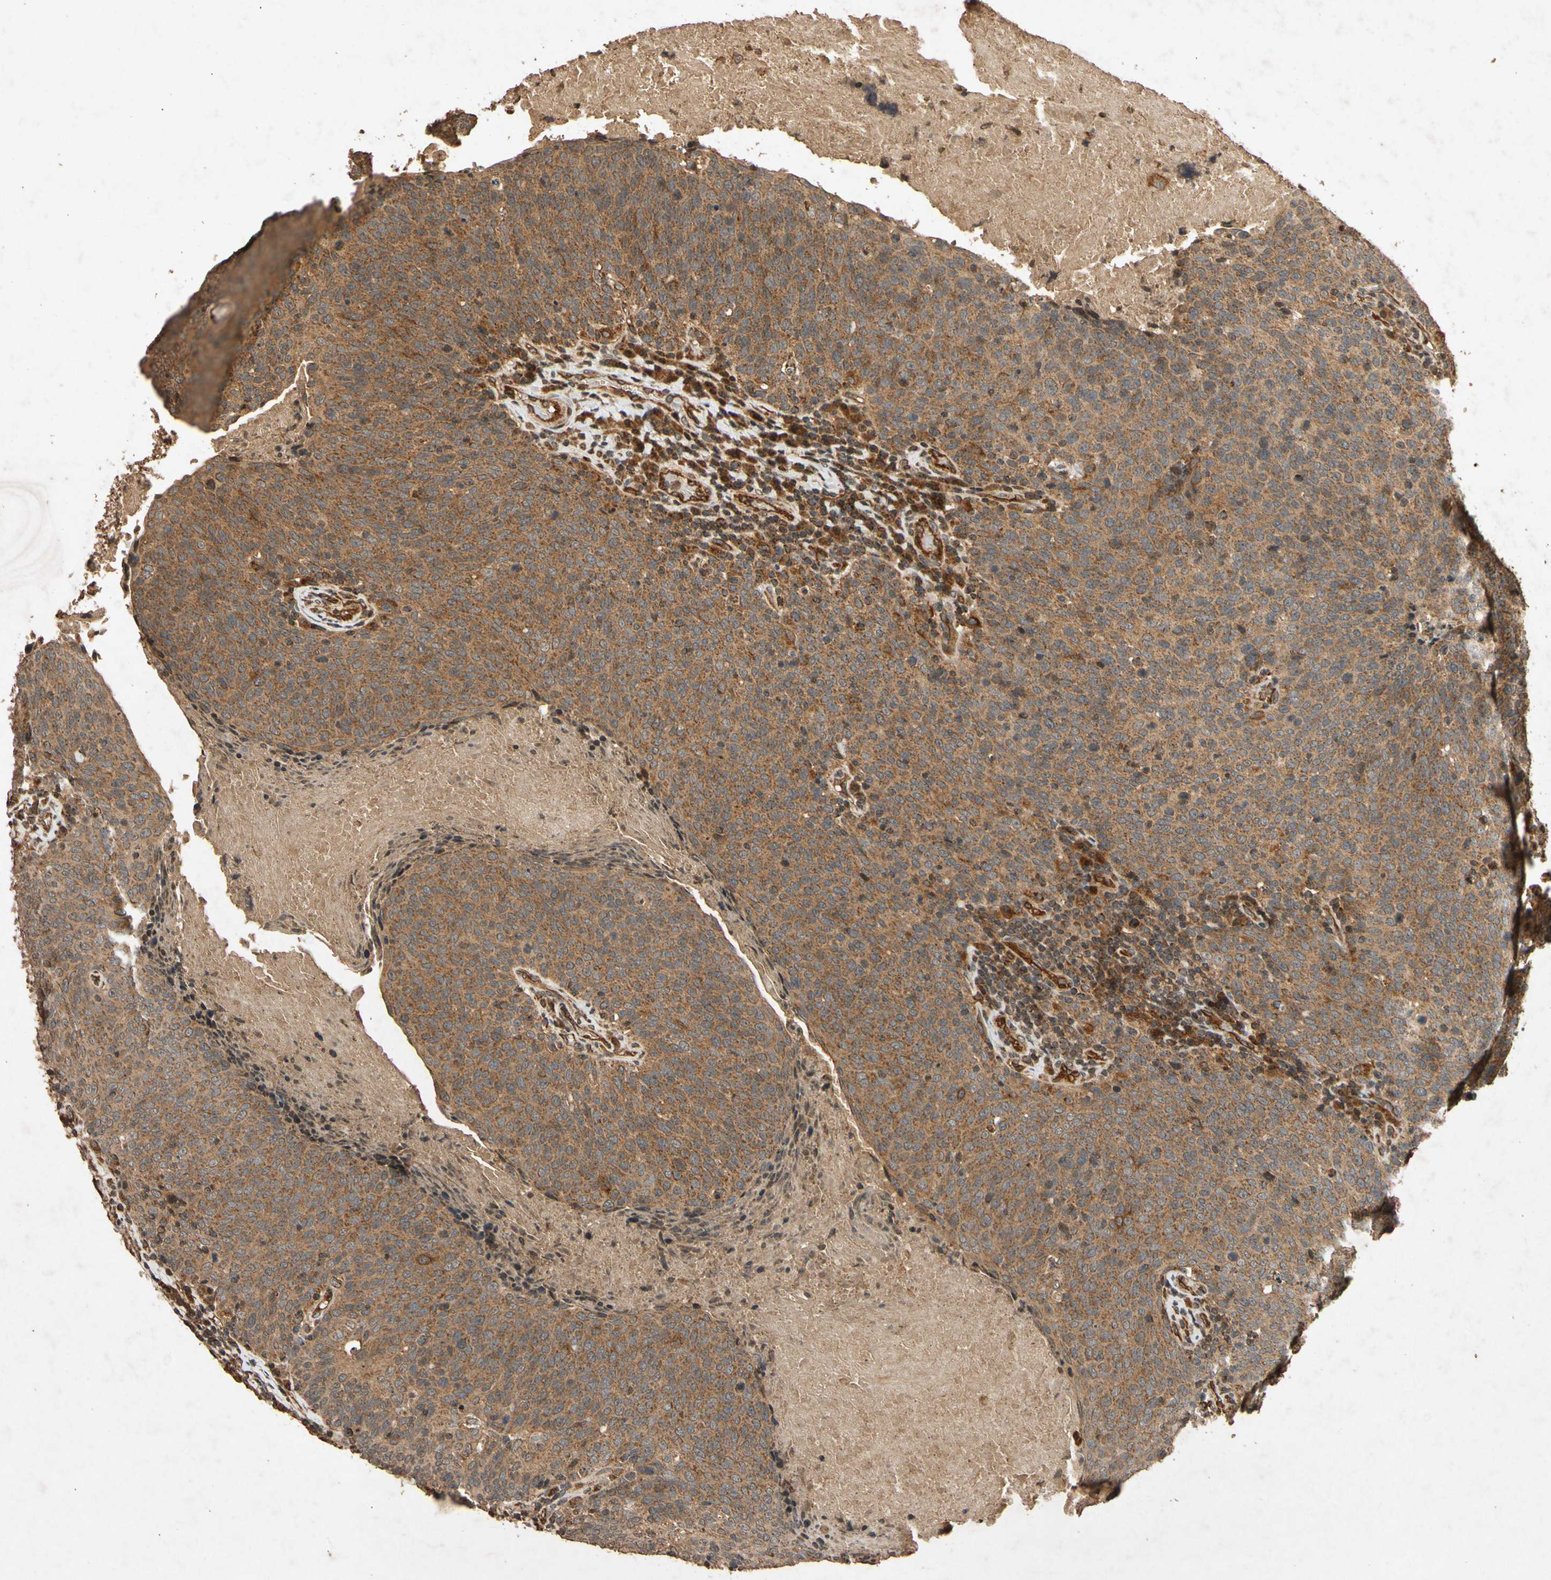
{"staining": {"intensity": "strong", "quantity": ">75%", "location": "cytoplasmic/membranous"}, "tissue": "head and neck cancer", "cell_type": "Tumor cells", "image_type": "cancer", "snomed": [{"axis": "morphology", "description": "Squamous cell carcinoma, NOS"}, {"axis": "morphology", "description": "Squamous cell carcinoma, metastatic, NOS"}, {"axis": "topography", "description": "Lymph node"}, {"axis": "topography", "description": "Head-Neck"}], "caption": "This is a histology image of immunohistochemistry (IHC) staining of head and neck squamous cell carcinoma, which shows strong positivity in the cytoplasmic/membranous of tumor cells.", "gene": "TXN2", "patient": {"sex": "male", "age": 62}}